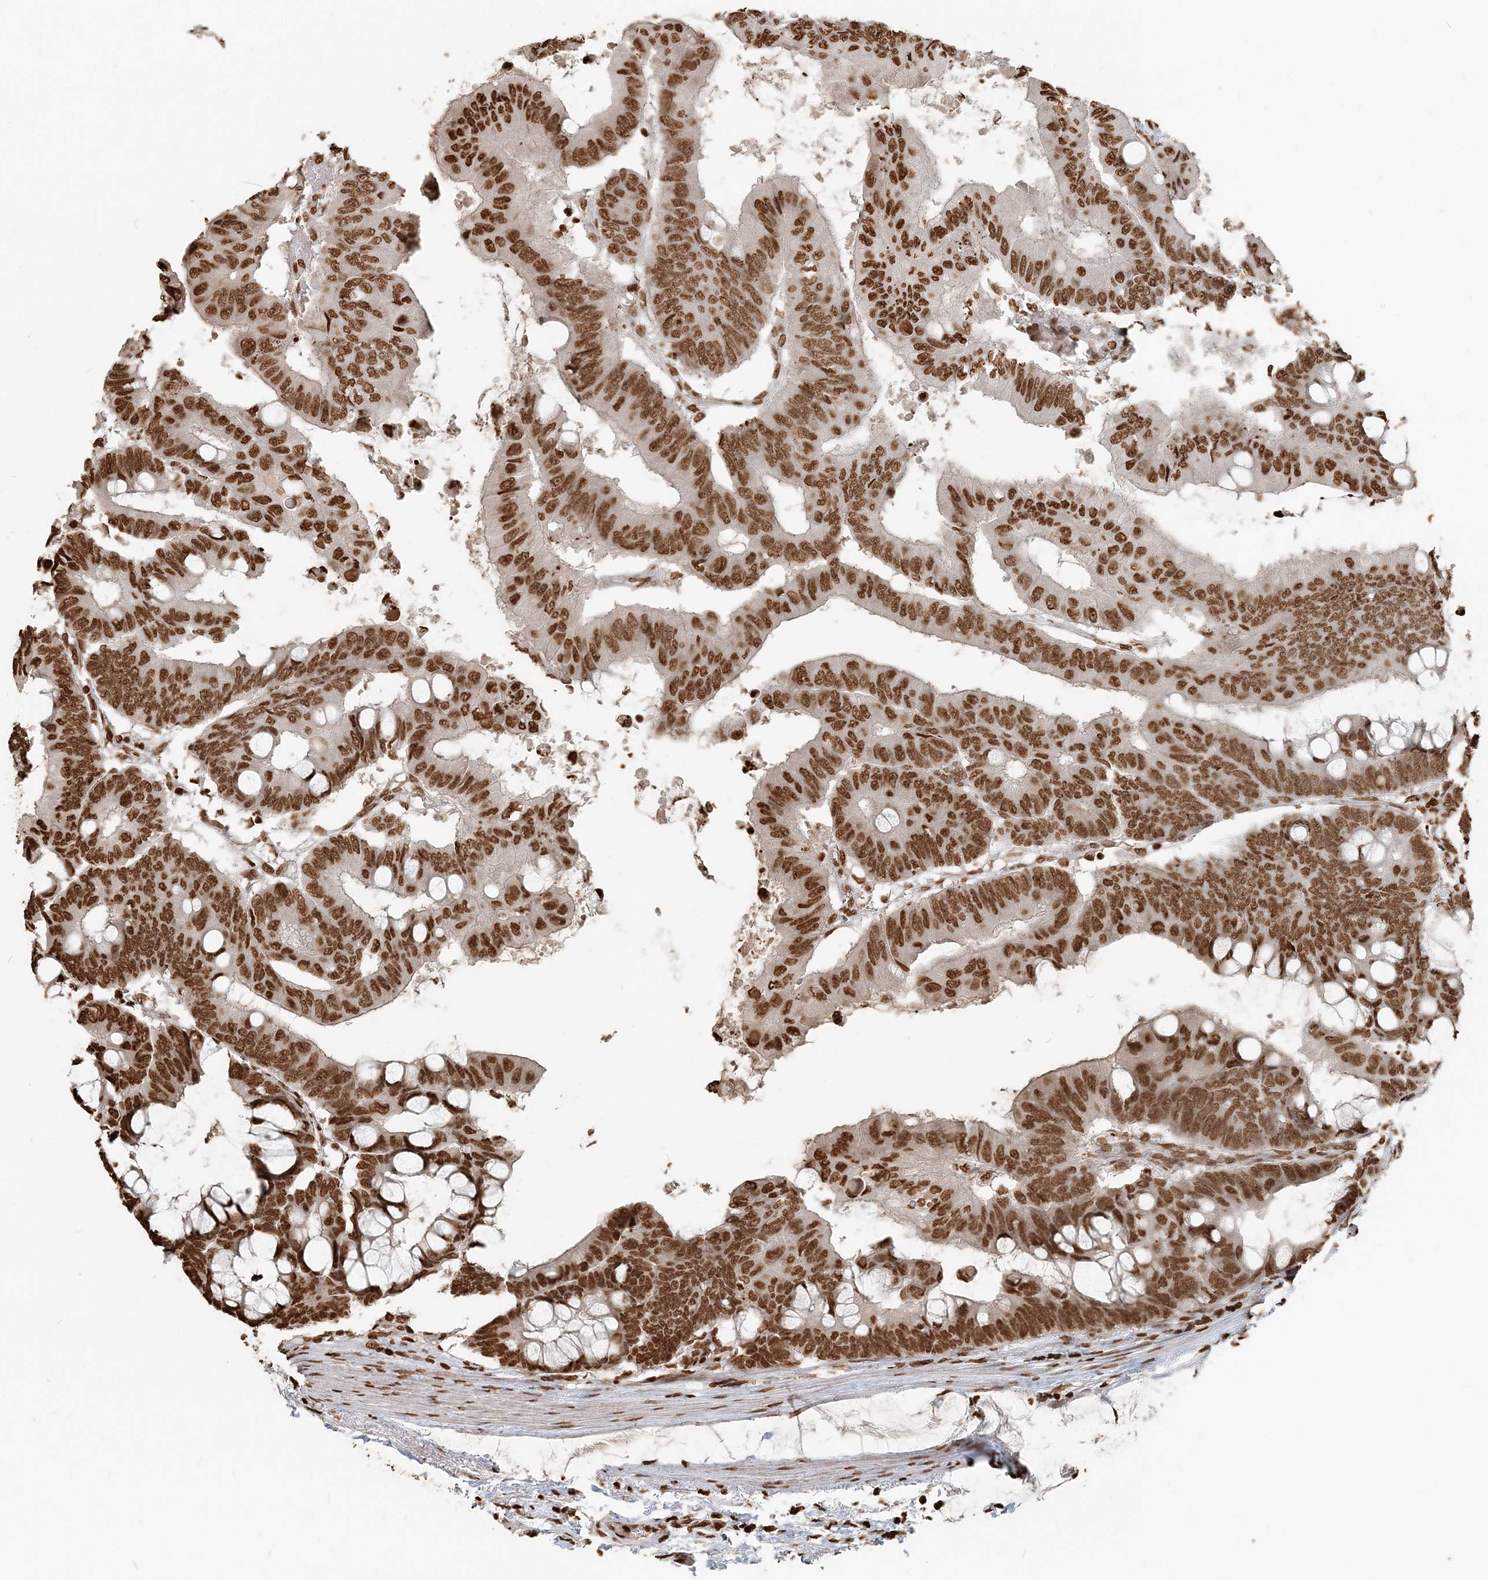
{"staining": {"intensity": "moderate", "quantity": ">75%", "location": "nuclear"}, "tissue": "colorectal cancer", "cell_type": "Tumor cells", "image_type": "cancer", "snomed": [{"axis": "morphology", "description": "Normal tissue, NOS"}, {"axis": "morphology", "description": "Adenocarcinoma, NOS"}, {"axis": "topography", "description": "Rectum"}, {"axis": "topography", "description": "Peripheral nerve tissue"}], "caption": "Protein staining by immunohistochemistry displays moderate nuclear positivity in approximately >75% of tumor cells in colorectal cancer (adenocarcinoma).", "gene": "H3-3B", "patient": {"sex": "male", "age": 92}}